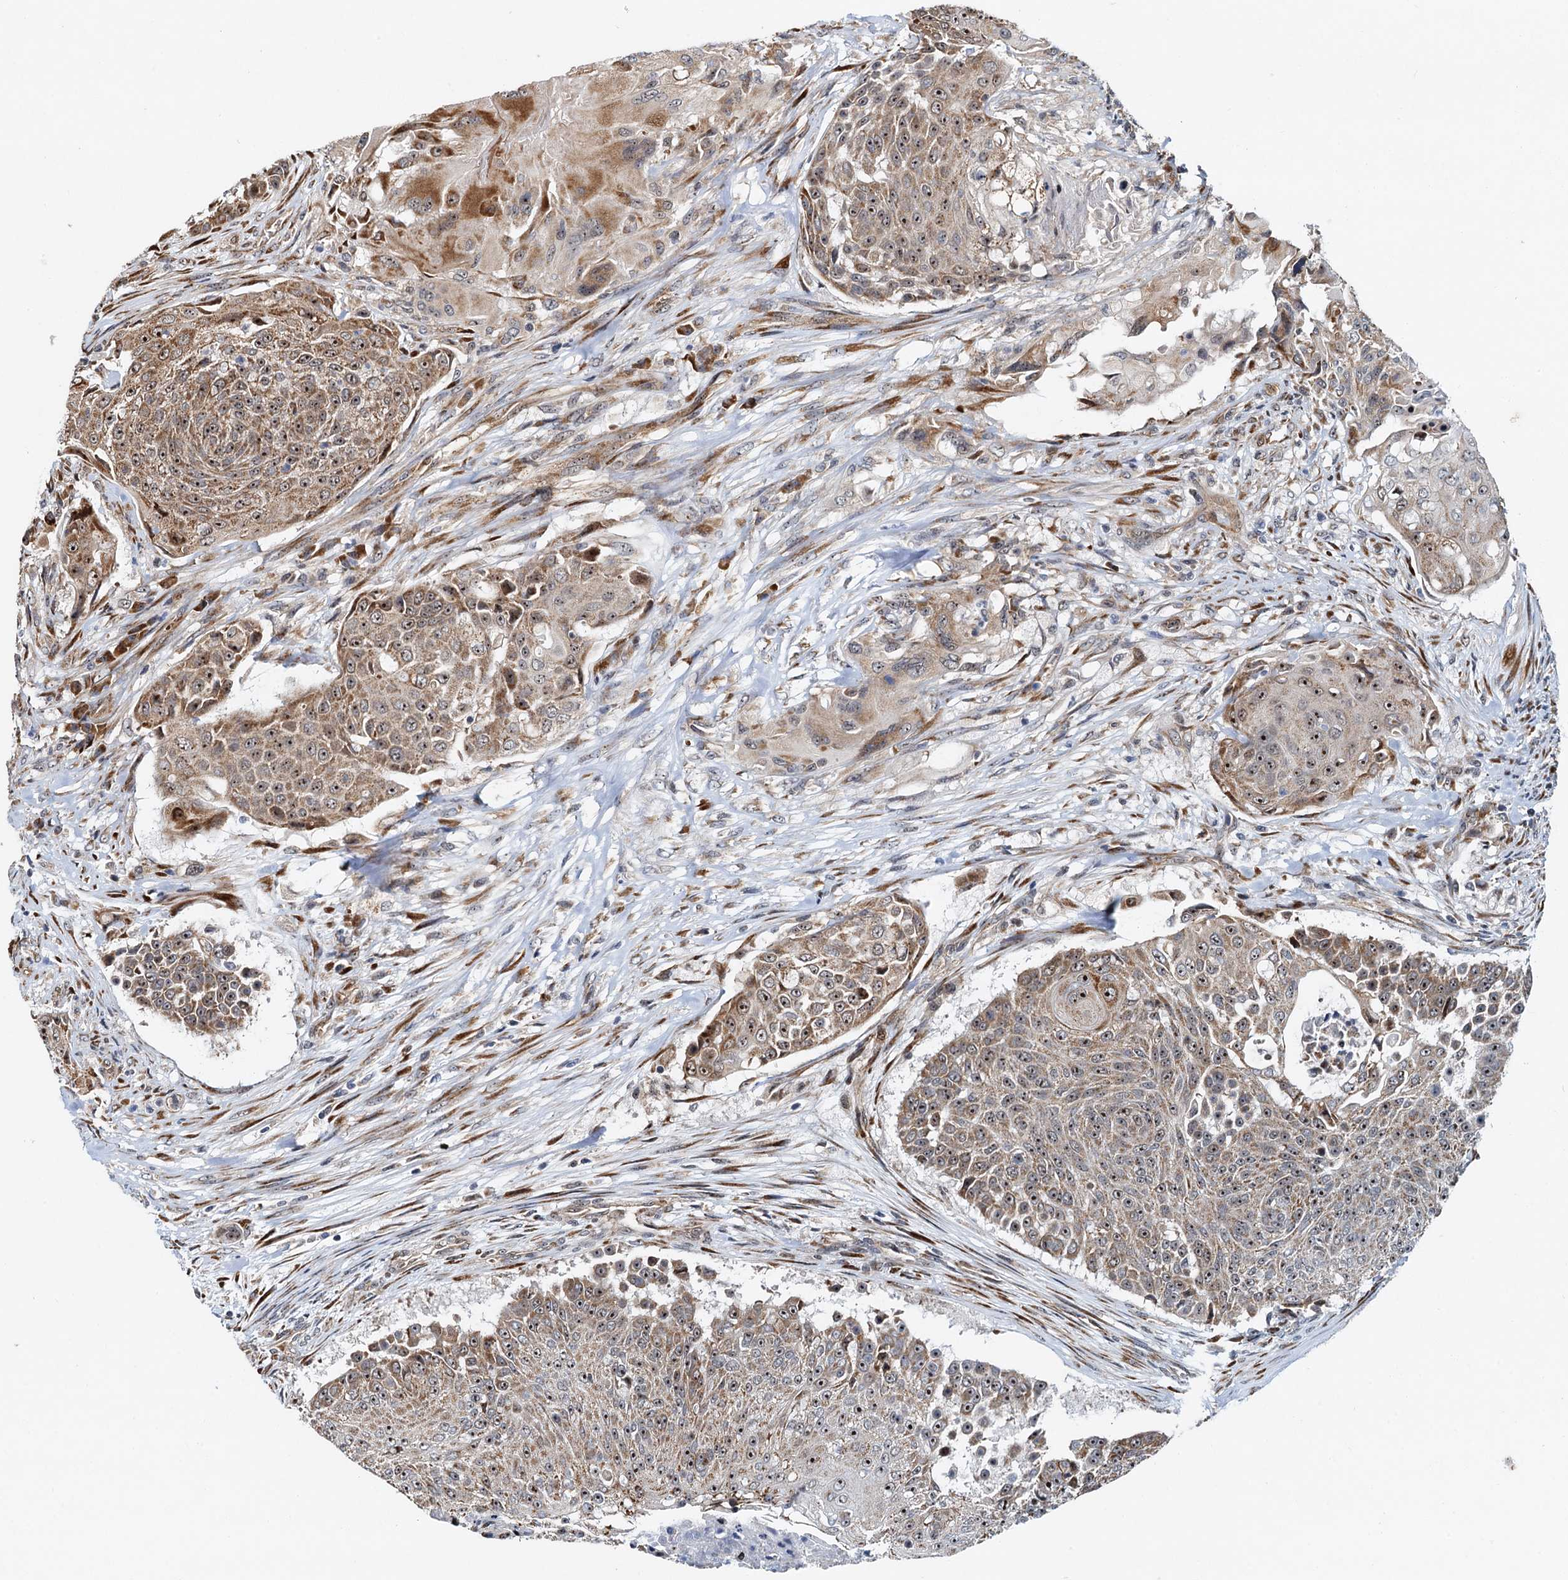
{"staining": {"intensity": "moderate", "quantity": ">75%", "location": "cytoplasmic/membranous,nuclear"}, "tissue": "urothelial cancer", "cell_type": "Tumor cells", "image_type": "cancer", "snomed": [{"axis": "morphology", "description": "Urothelial carcinoma, High grade"}, {"axis": "topography", "description": "Urinary bladder"}], "caption": "Immunohistochemistry (IHC) staining of urothelial carcinoma (high-grade), which shows medium levels of moderate cytoplasmic/membranous and nuclear expression in approximately >75% of tumor cells indicating moderate cytoplasmic/membranous and nuclear protein expression. The staining was performed using DAB (3,3'-diaminobenzidine) (brown) for protein detection and nuclei were counterstained in hematoxylin (blue).", "gene": "DNAJC21", "patient": {"sex": "female", "age": 63}}